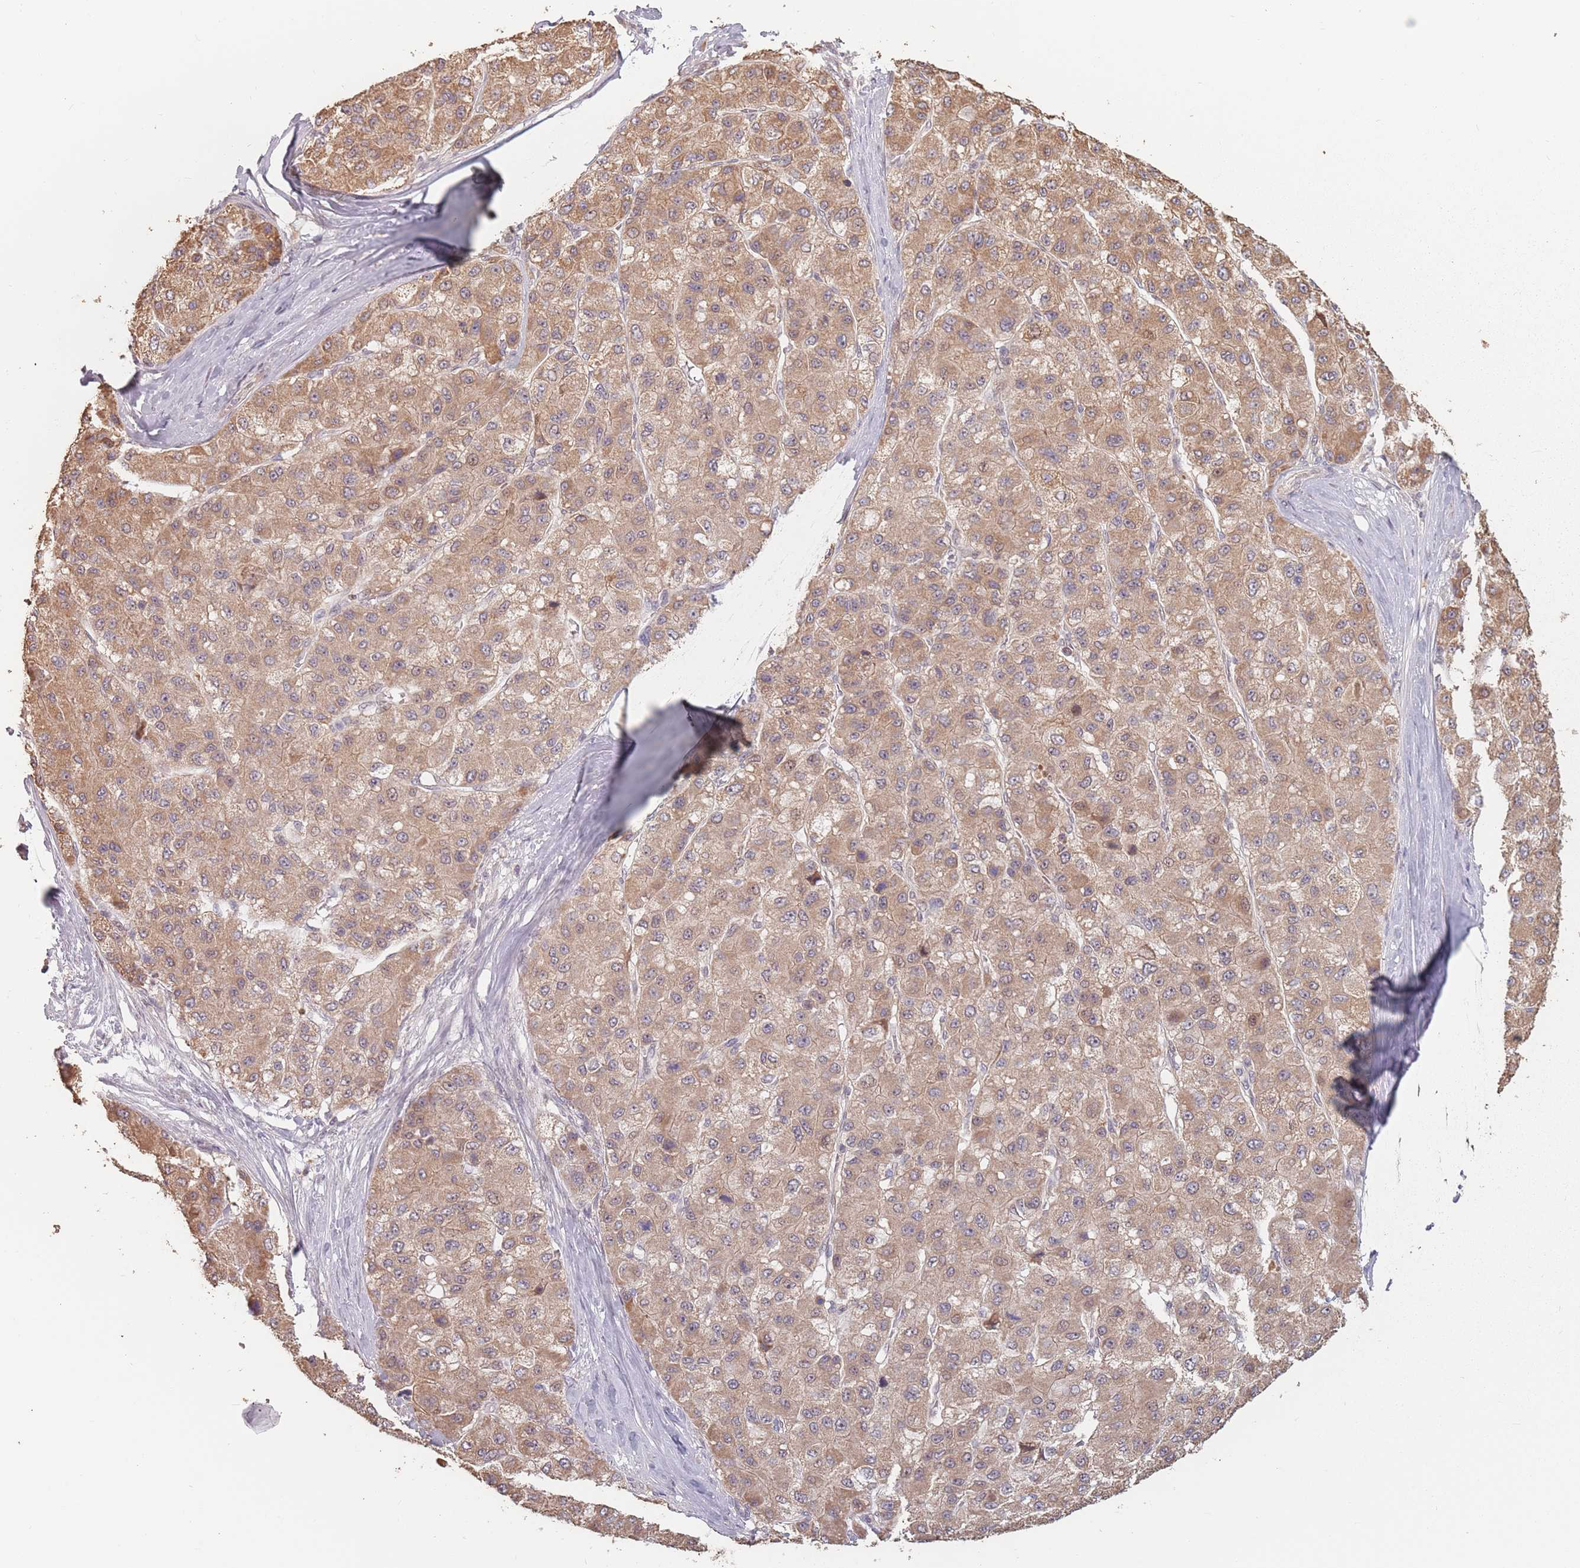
{"staining": {"intensity": "moderate", "quantity": ">75%", "location": "cytoplasmic/membranous"}, "tissue": "liver cancer", "cell_type": "Tumor cells", "image_type": "cancer", "snomed": [{"axis": "morphology", "description": "Carcinoma, Hepatocellular, NOS"}, {"axis": "topography", "description": "Liver"}], "caption": "Hepatocellular carcinoma (liver) stained for a protein reveals moderate cytoplasmic/membranous positivity in tumor cells. The staining was performed using DAB (3,3'-diaminobenzidine), with brown indicating positive protein expression. Nuclei are stained blue with hematoxylin.", "gene": "VPS52", "patient": {"sex": "male", "age": 80}}